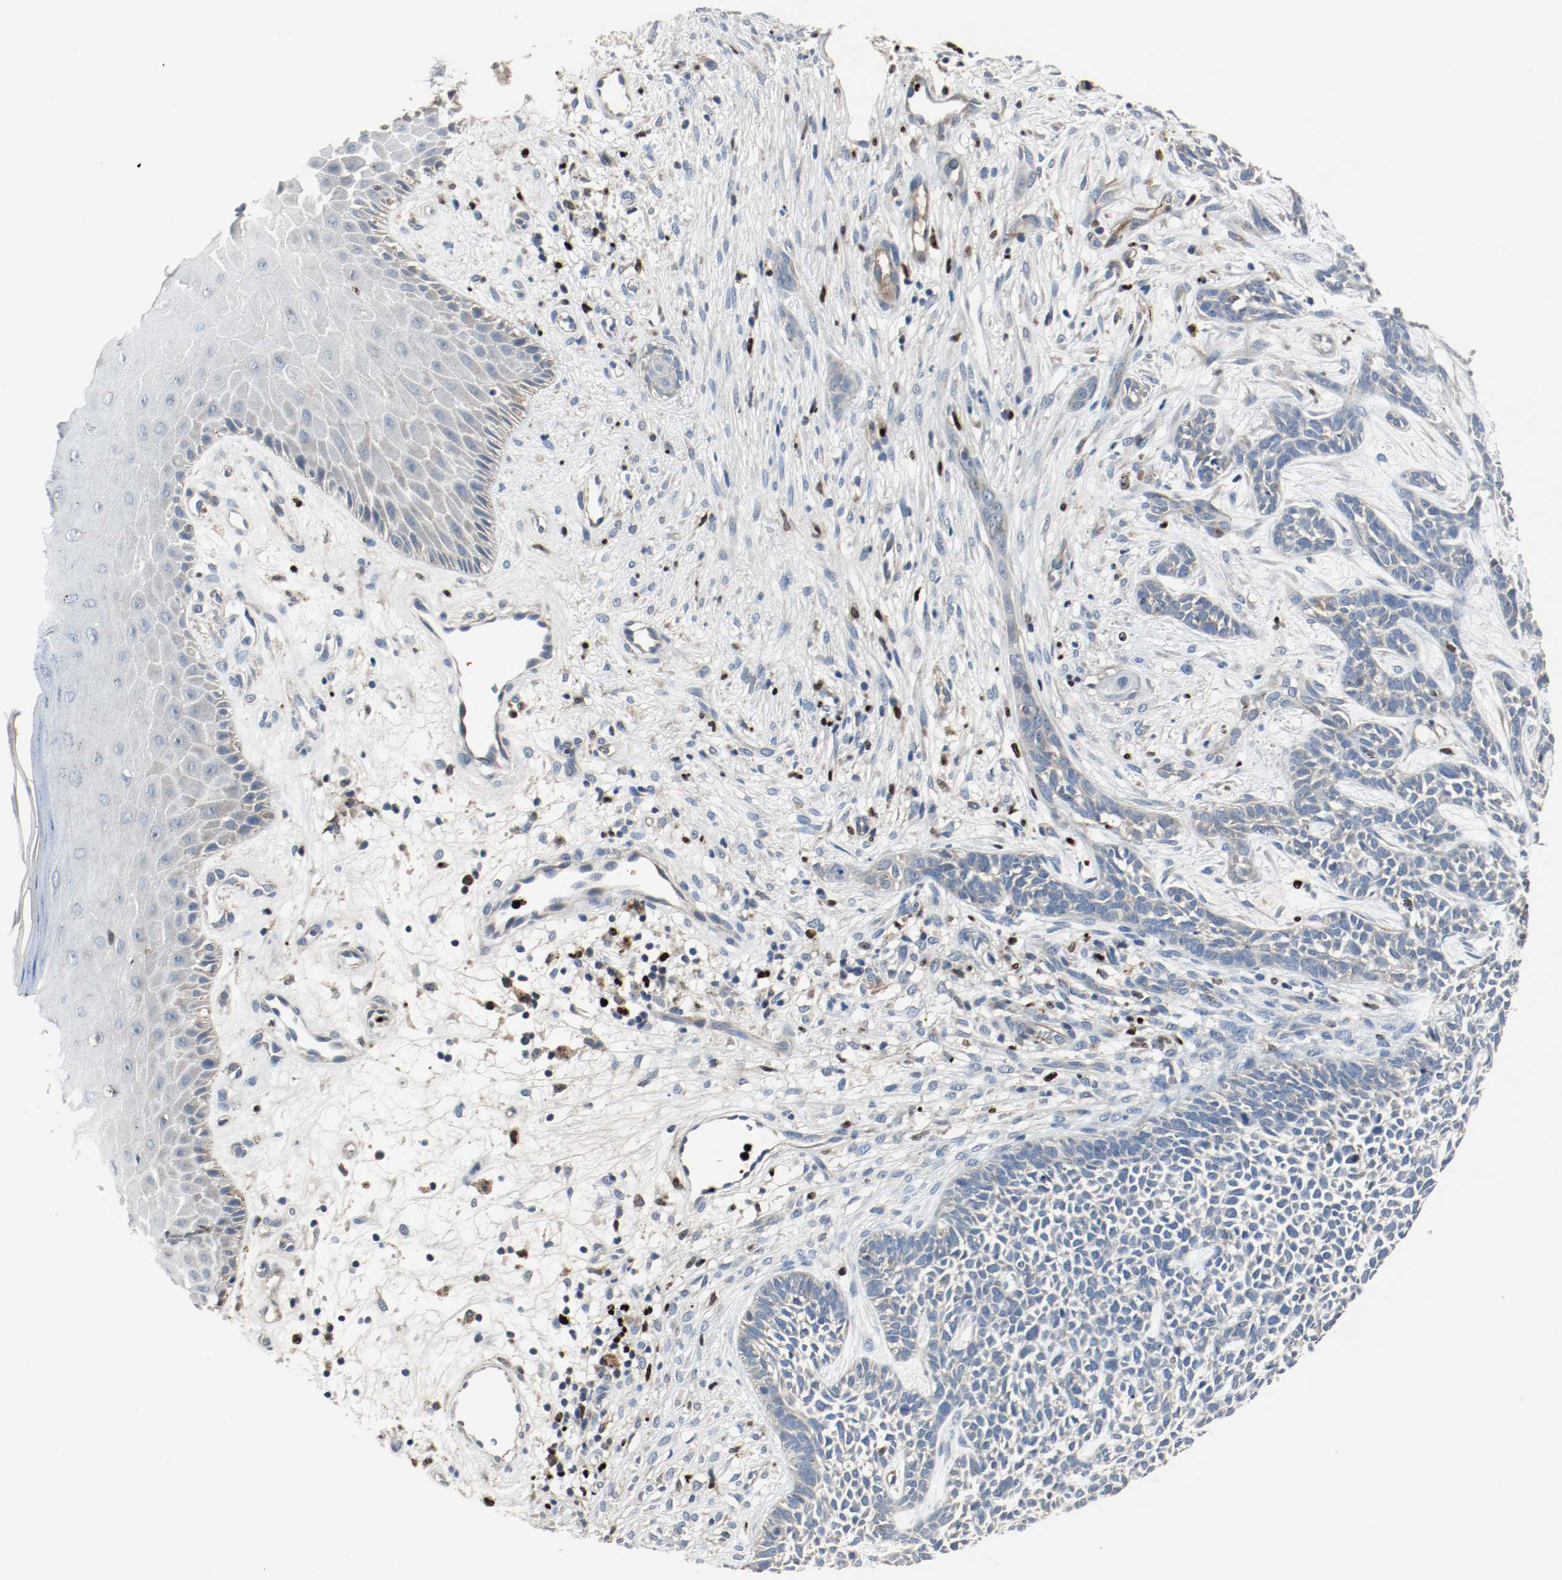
{"staining": {"intensity": "negative", "quantity": "none", "location": "none"}, "tissue": "skin cancer", "cell_type": "Tumor cells", "image_type": "cancer", "snomed": [{"axis": "morphology", "description": "Basal cell carcinoma"}, {"axis": "topography", "description": "Skin"}], "caption": "High power microscopy photomicrograph of an immunohistochemistry image of skin cancer (basal cell carcinoma), revealing no significant staining in tumor cells.", "gene": "BLK", "patient": {"sex": "female", "age": 84}}